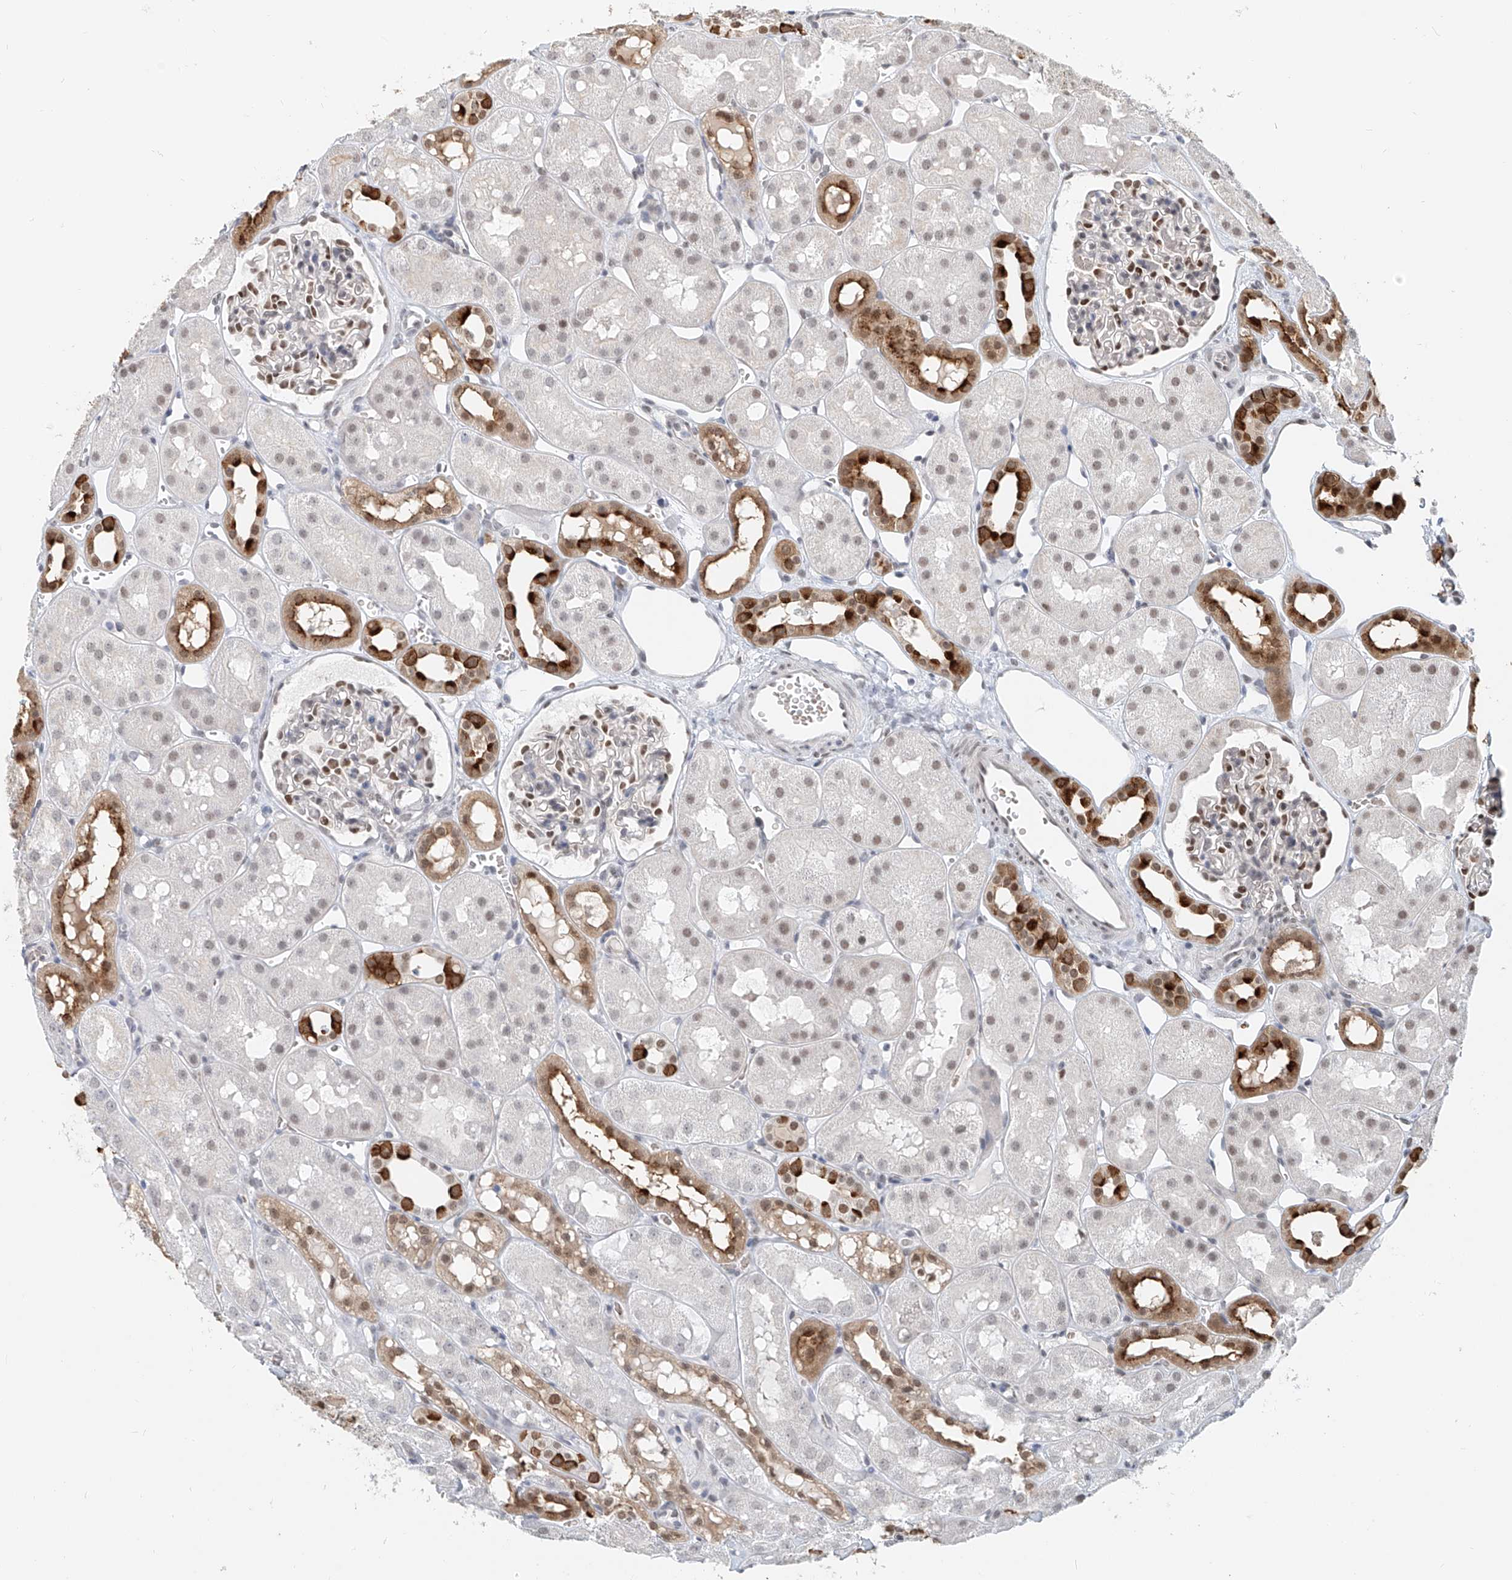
{"staining": {"intensity": "moderate", "quantity": "25%-75%", "location": "nuclear"}, "tissue": "kidney", "cell_type": "Cells in glomeruli", "image_type": "normal", "snomed": [{"axis": "morphology", "description": "Normal tissue, NOS"}, {"axis": "topography", "description": "Kidney"}], "caption": "IHC (DAB) staining of unremarkable human kidney reveals moderate nuclear protein expression in approximately 25%-75% of cells in glomeruli.", "gene": "SASH1", "patient": {"sex": "male", "age": 16}}